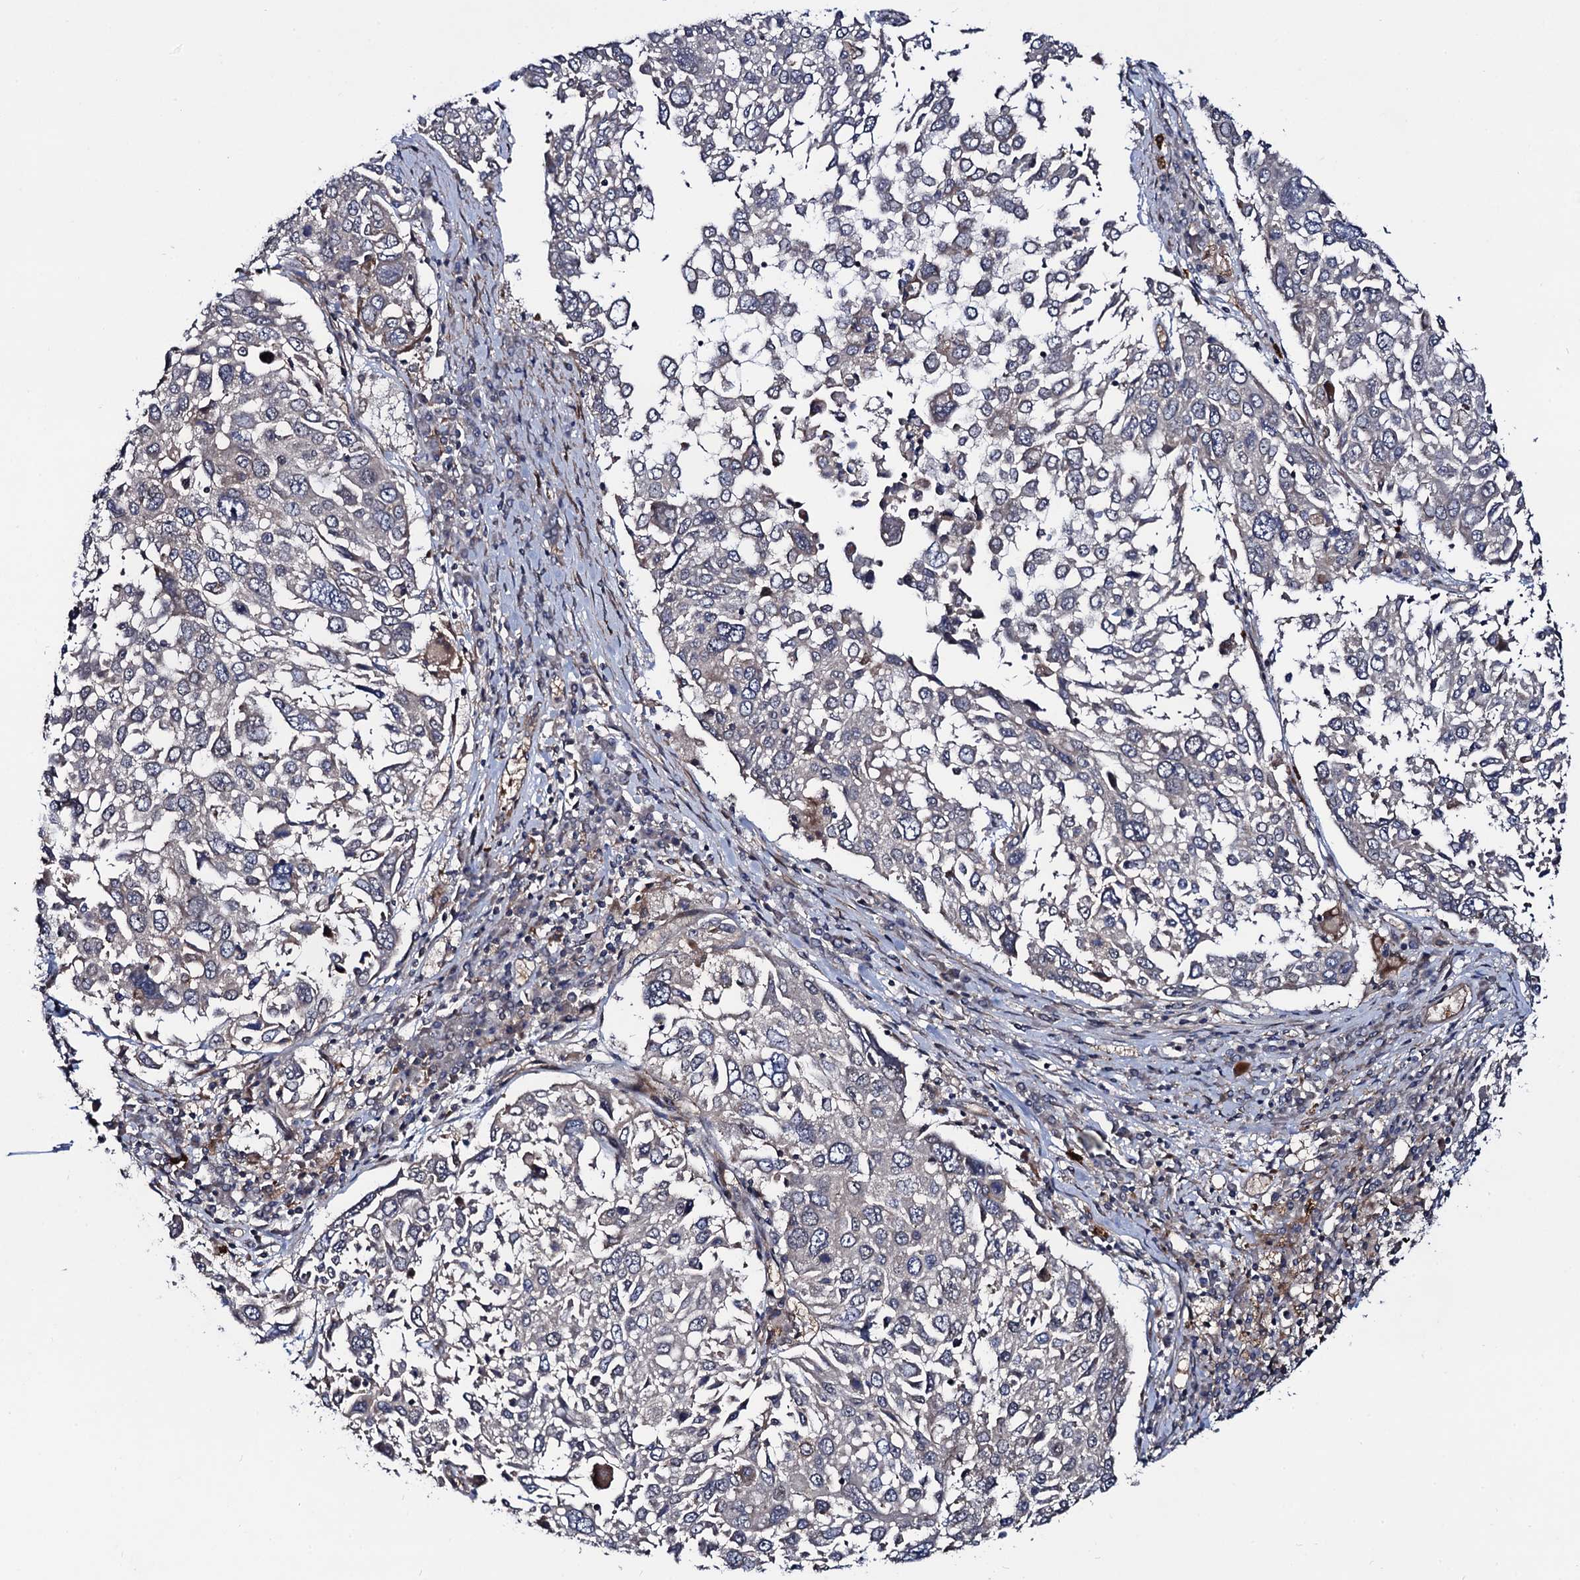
{"staining": {"intensity": "negative", "quantity": "none", "location": "none"}, "tissue": "lung cancer", "cell_type": "Tumor cells", "image_type": "cancer", "snomed": [{"axis": "morphology", "description": "Squamous cell carcinoma, NOS"}, {"axis": "topography", "description": "Lung"}], "caption": "Photomicrograph shows no significant protein expression in tumor cells of lung cancer. Brightfield microscopy of immunohistochemistry (IHC) stained with DAB (brown) and hematoxylin (blue), captured at high magnification.", "gene": "KXD1", "patient": {"sex": "male", "age": 65}}